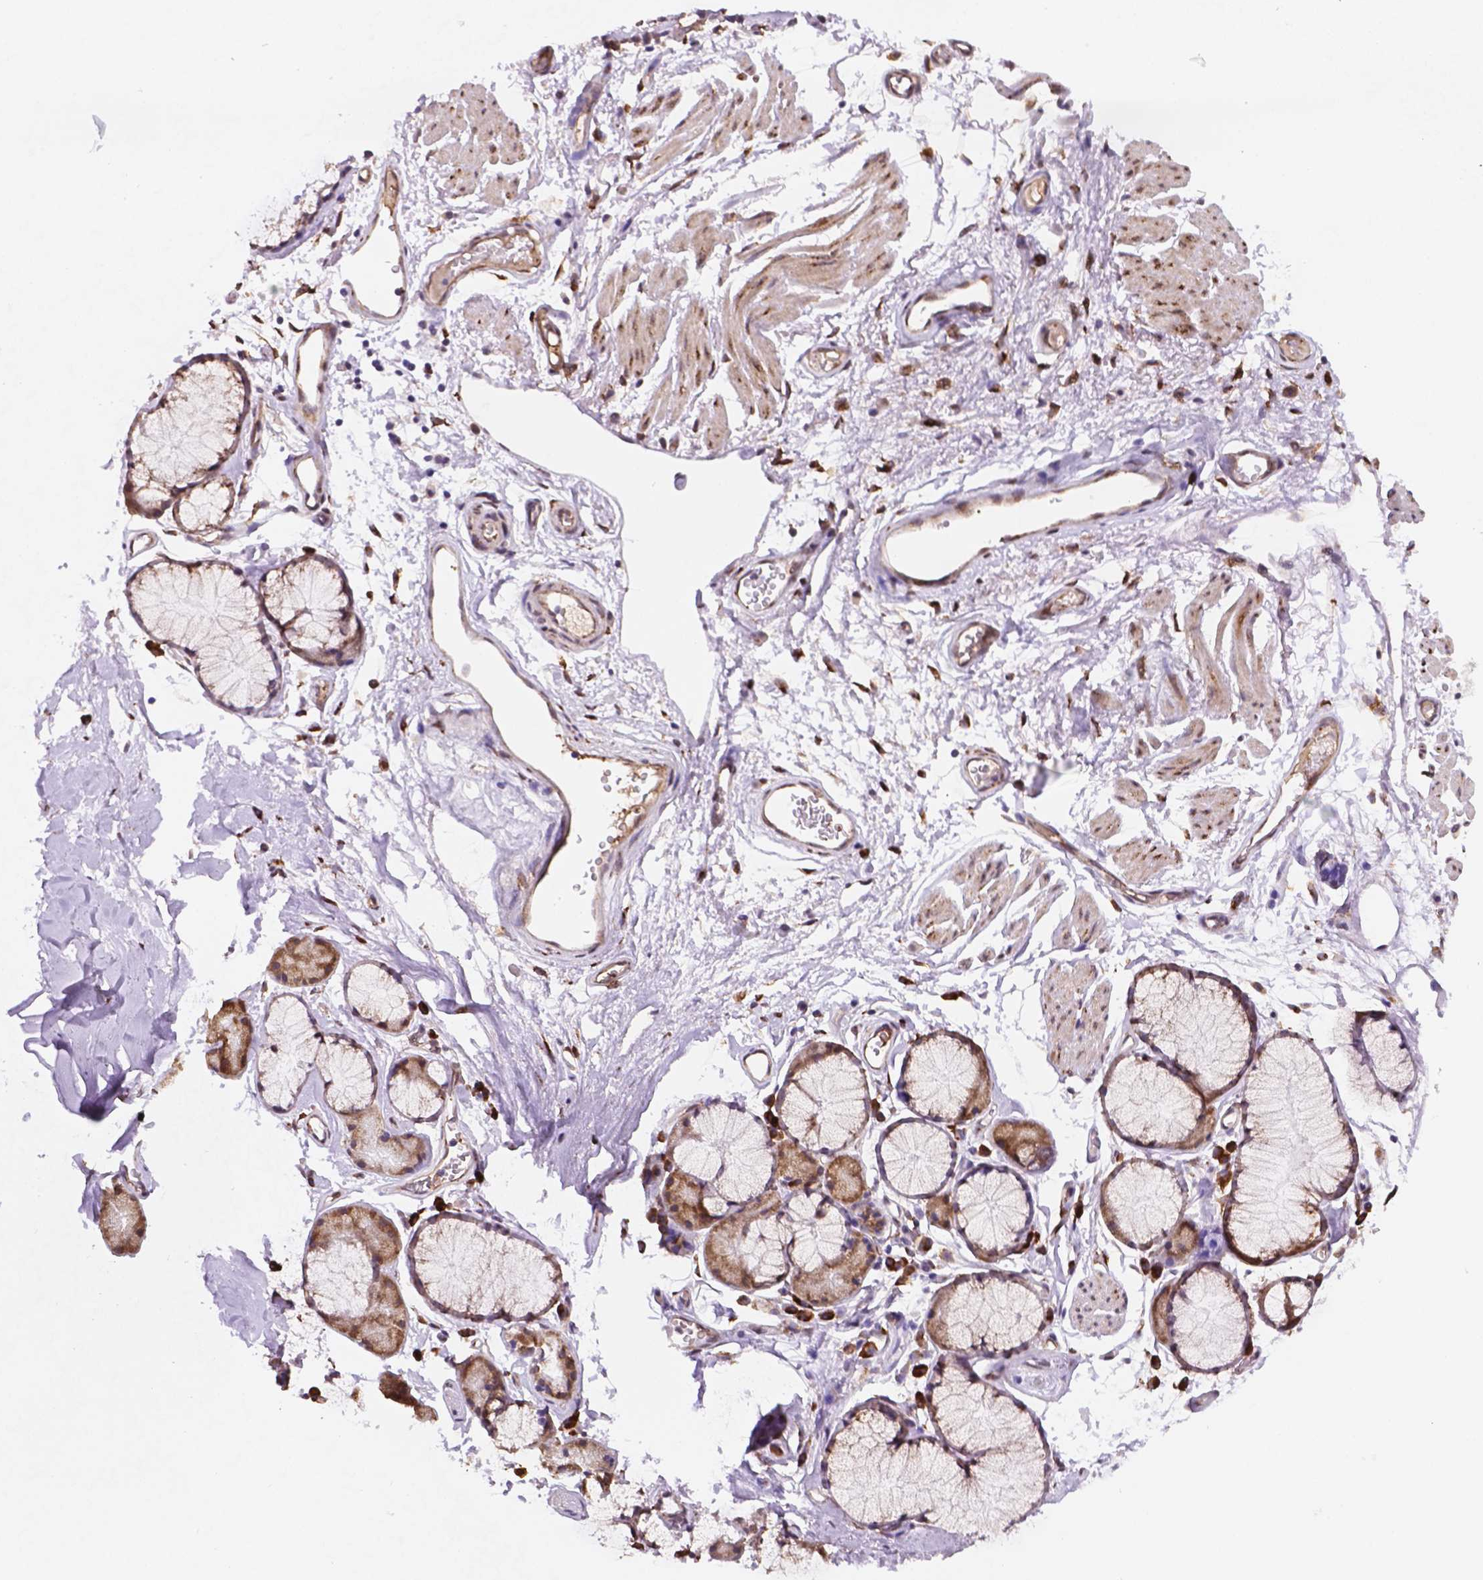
{"staining": {"intensity": "moderate", "quantity": ">75%", "location": "cytoplasmic/membranous"}, "tissue": "soft tissue", "cell_type": "Chondrocytes", "image_type": "normal", "snomed": [{"axis": "morphology", "description": "Normal tissue, NOS"}, {"axis": "topography", "description": "Cartilage tissue"}, {"axis": "topography", "description": "Bronchus"}], "caption": "This photomicrograph shows immunohistochemistry staining of benign human soft tissue, with medium moderate cytoplasmic/membranous staining in about >75% of chondrocytes.", "gene": "FNIP1", "patient": {"sex": "female", "age": 79}}